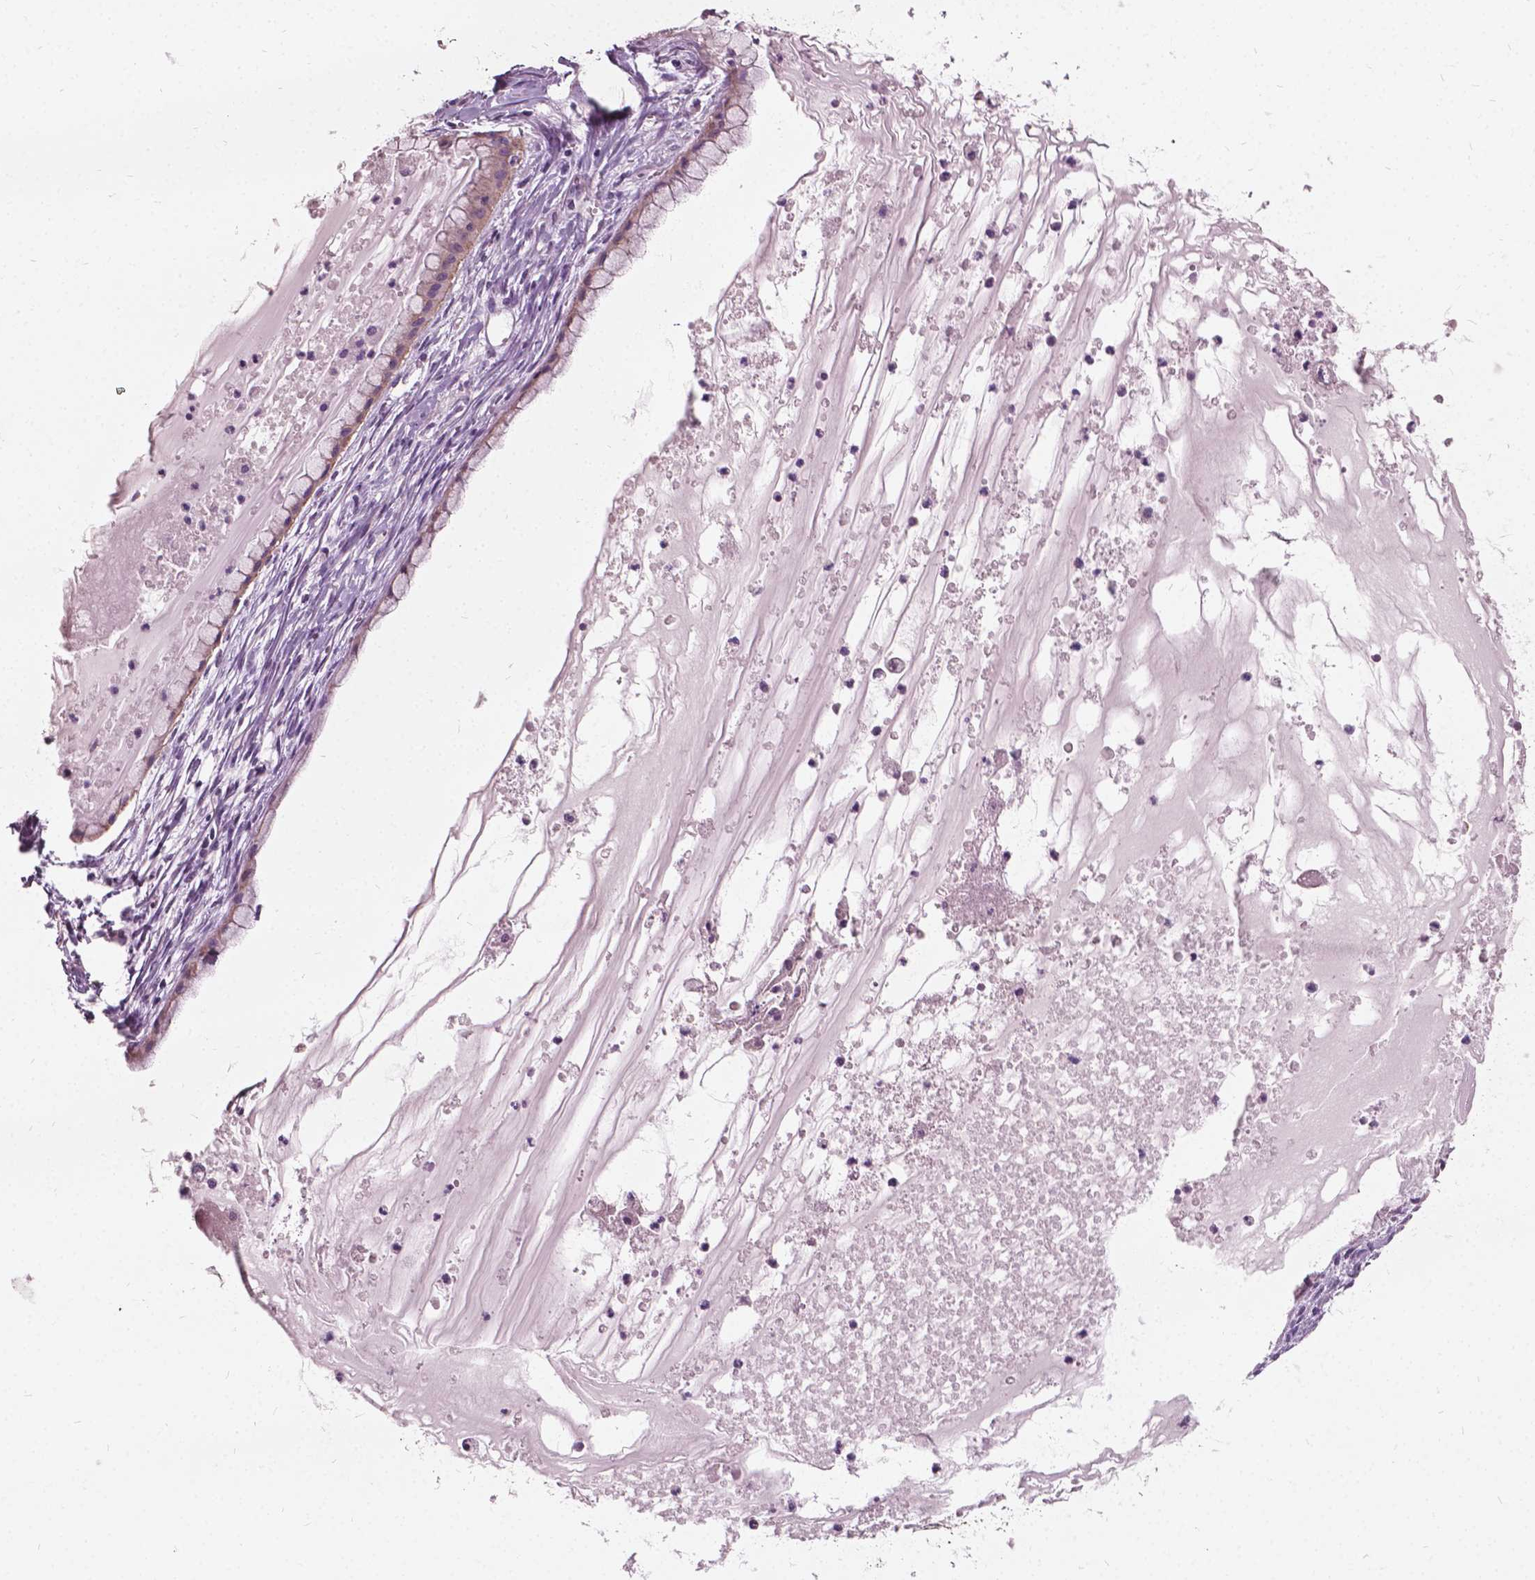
{"staining": {"intensity": "negative", "quantity": "none", "location": "none"}, "tissue": "ovarian cancer", "cell_type": "Tumor cells", "image_type": "cancer", "snomed": [{"axis": "morphology", "description": "Cystadenocarcinoma, mucinous, NOS"}, {"axis": "topography", "description": "Ovary"}], "caption": "This is a photomicrograph of IHC staining of ovarian cancer (mucinous cystadenocarcinoma), which shows no positivity in tumor cells.", "gene": "ODF3L2", "patient": {"sex": "female", "age": 41}}